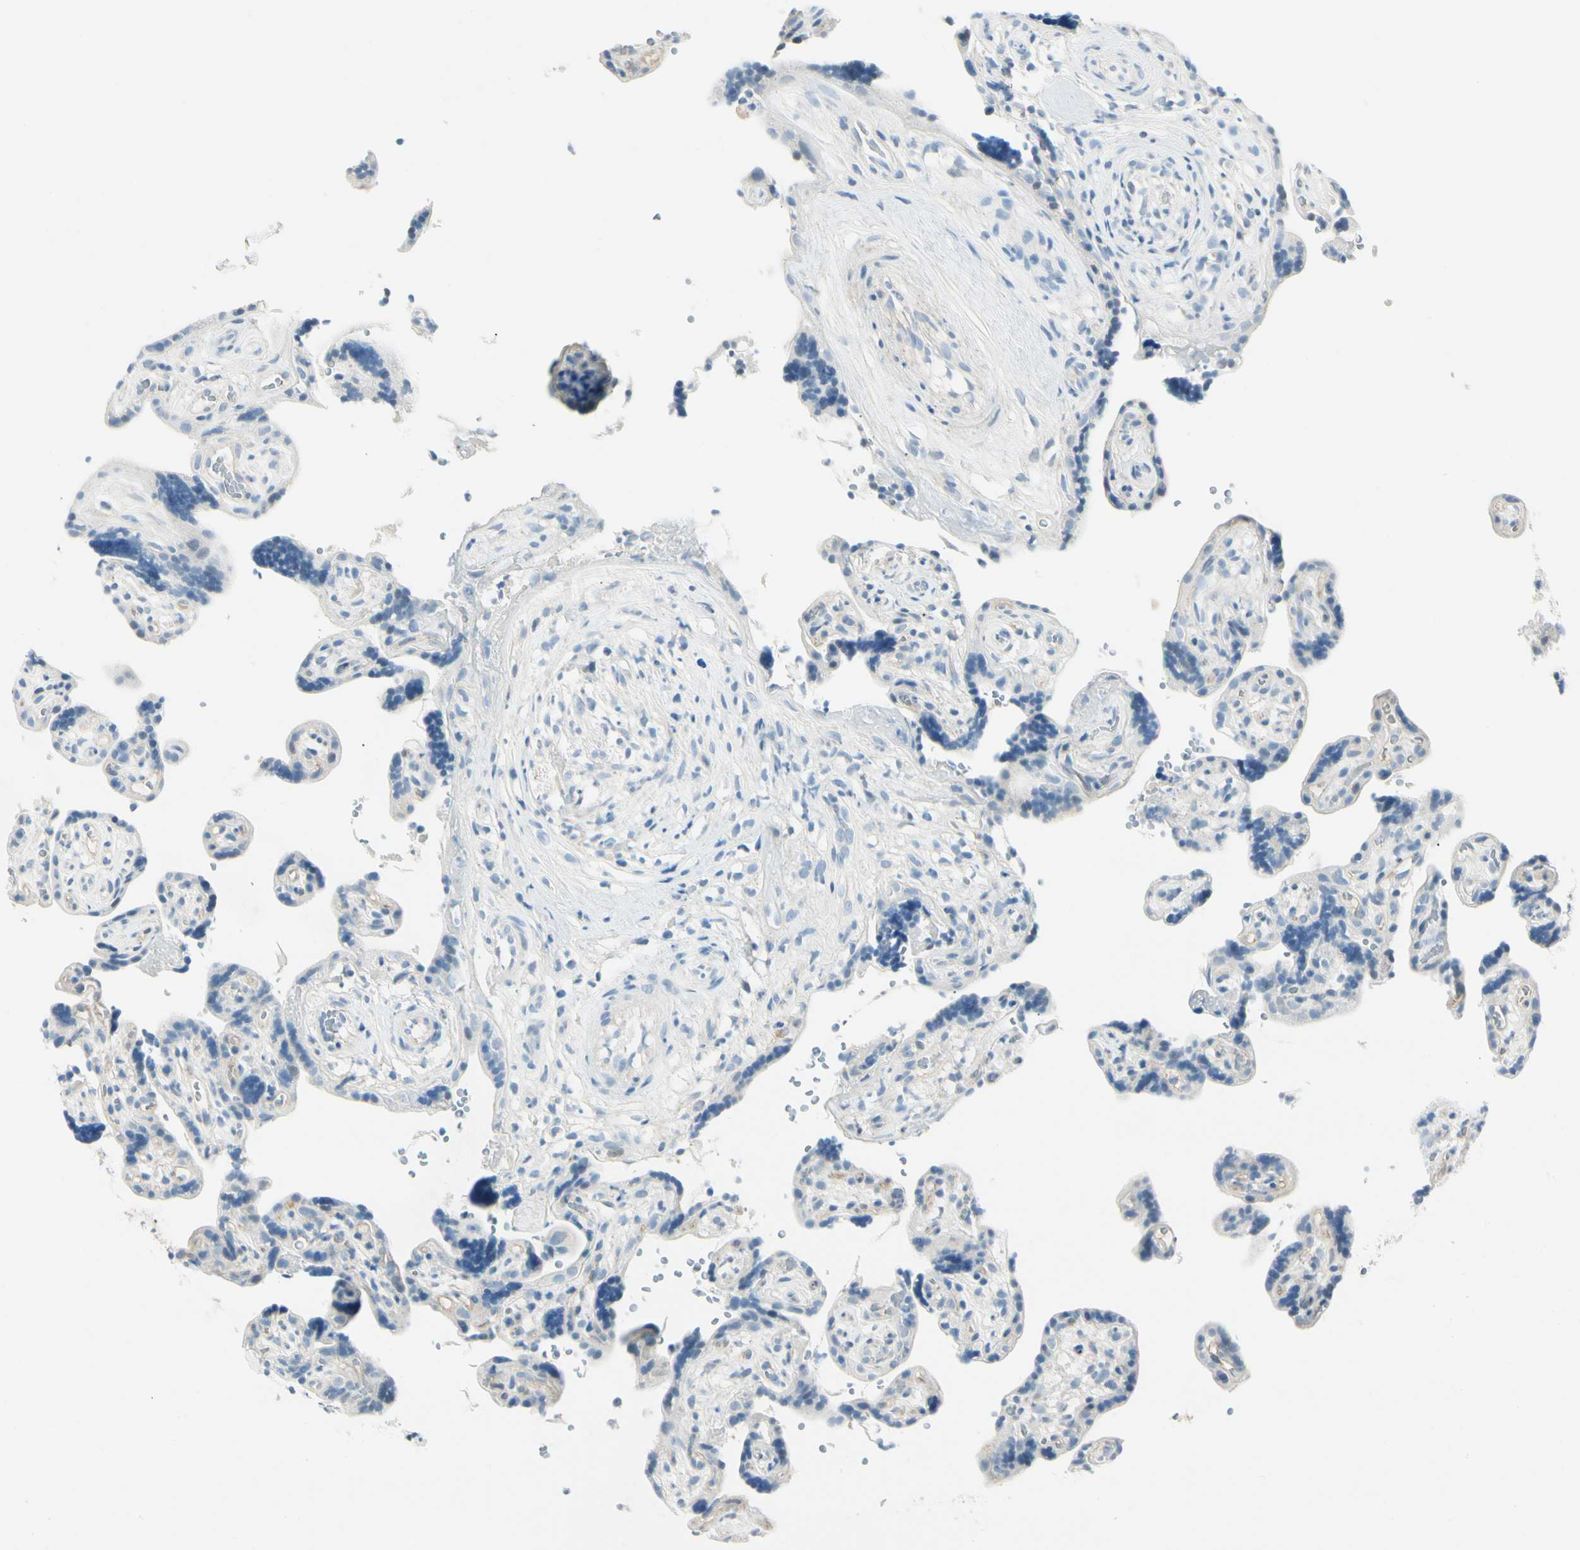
{"staining": {"intensity": "negative", "quantity": "none", "location": "none"}, "tissue": "placenta", "cell_type": "Trophoblastic cells", "image_type": "normal", "snomed": [{"axis": "morphology", "description": "Normal tissue, NOS"}, {"axis": "topography", "description": "Placenta"}], "caption": "This is an IHC micrograph of benign placenta. There is no positivity in trophoblastic cells.", "gene": "AMPH", "patient": {"sex": "female", "age": 30}}